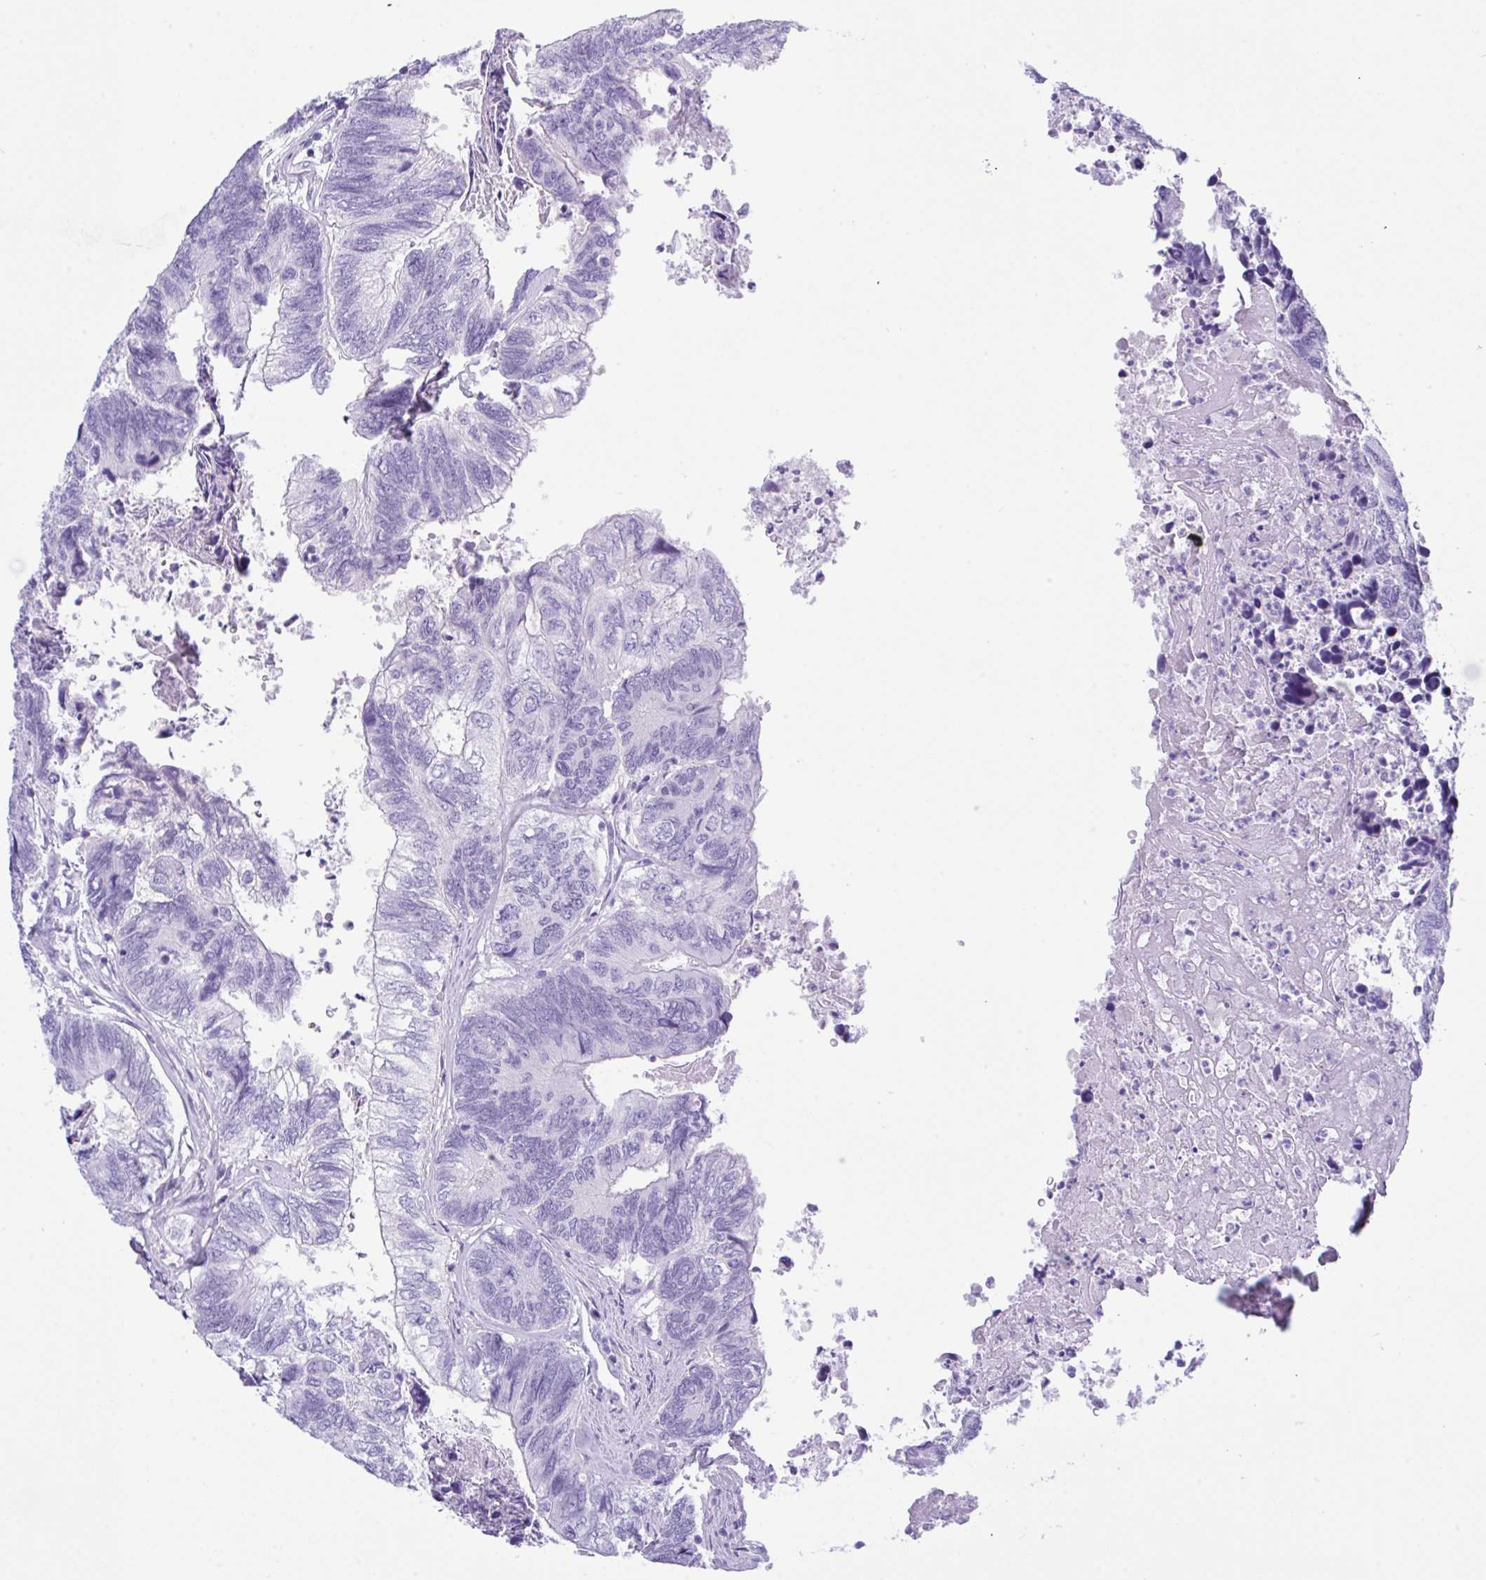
{"staining": {"intensity": "negative", "quantity": "none", "location": "none"}, "tissue": "colorectal cancer", "cell_type": "Tumor cells", "image_type": "cancer", "snomed": [{"axis": "morphology", "description": "Adenocarcinoma, NOS"}, {"axis": "topography", "description": "Colon"}], "caption": "Immunohistochemistry of colorectal adenocarcinoma shows no expression in tumor cells.", "gene": "NDUFAF8", "patient": {"sex": "female", "age": 67}}